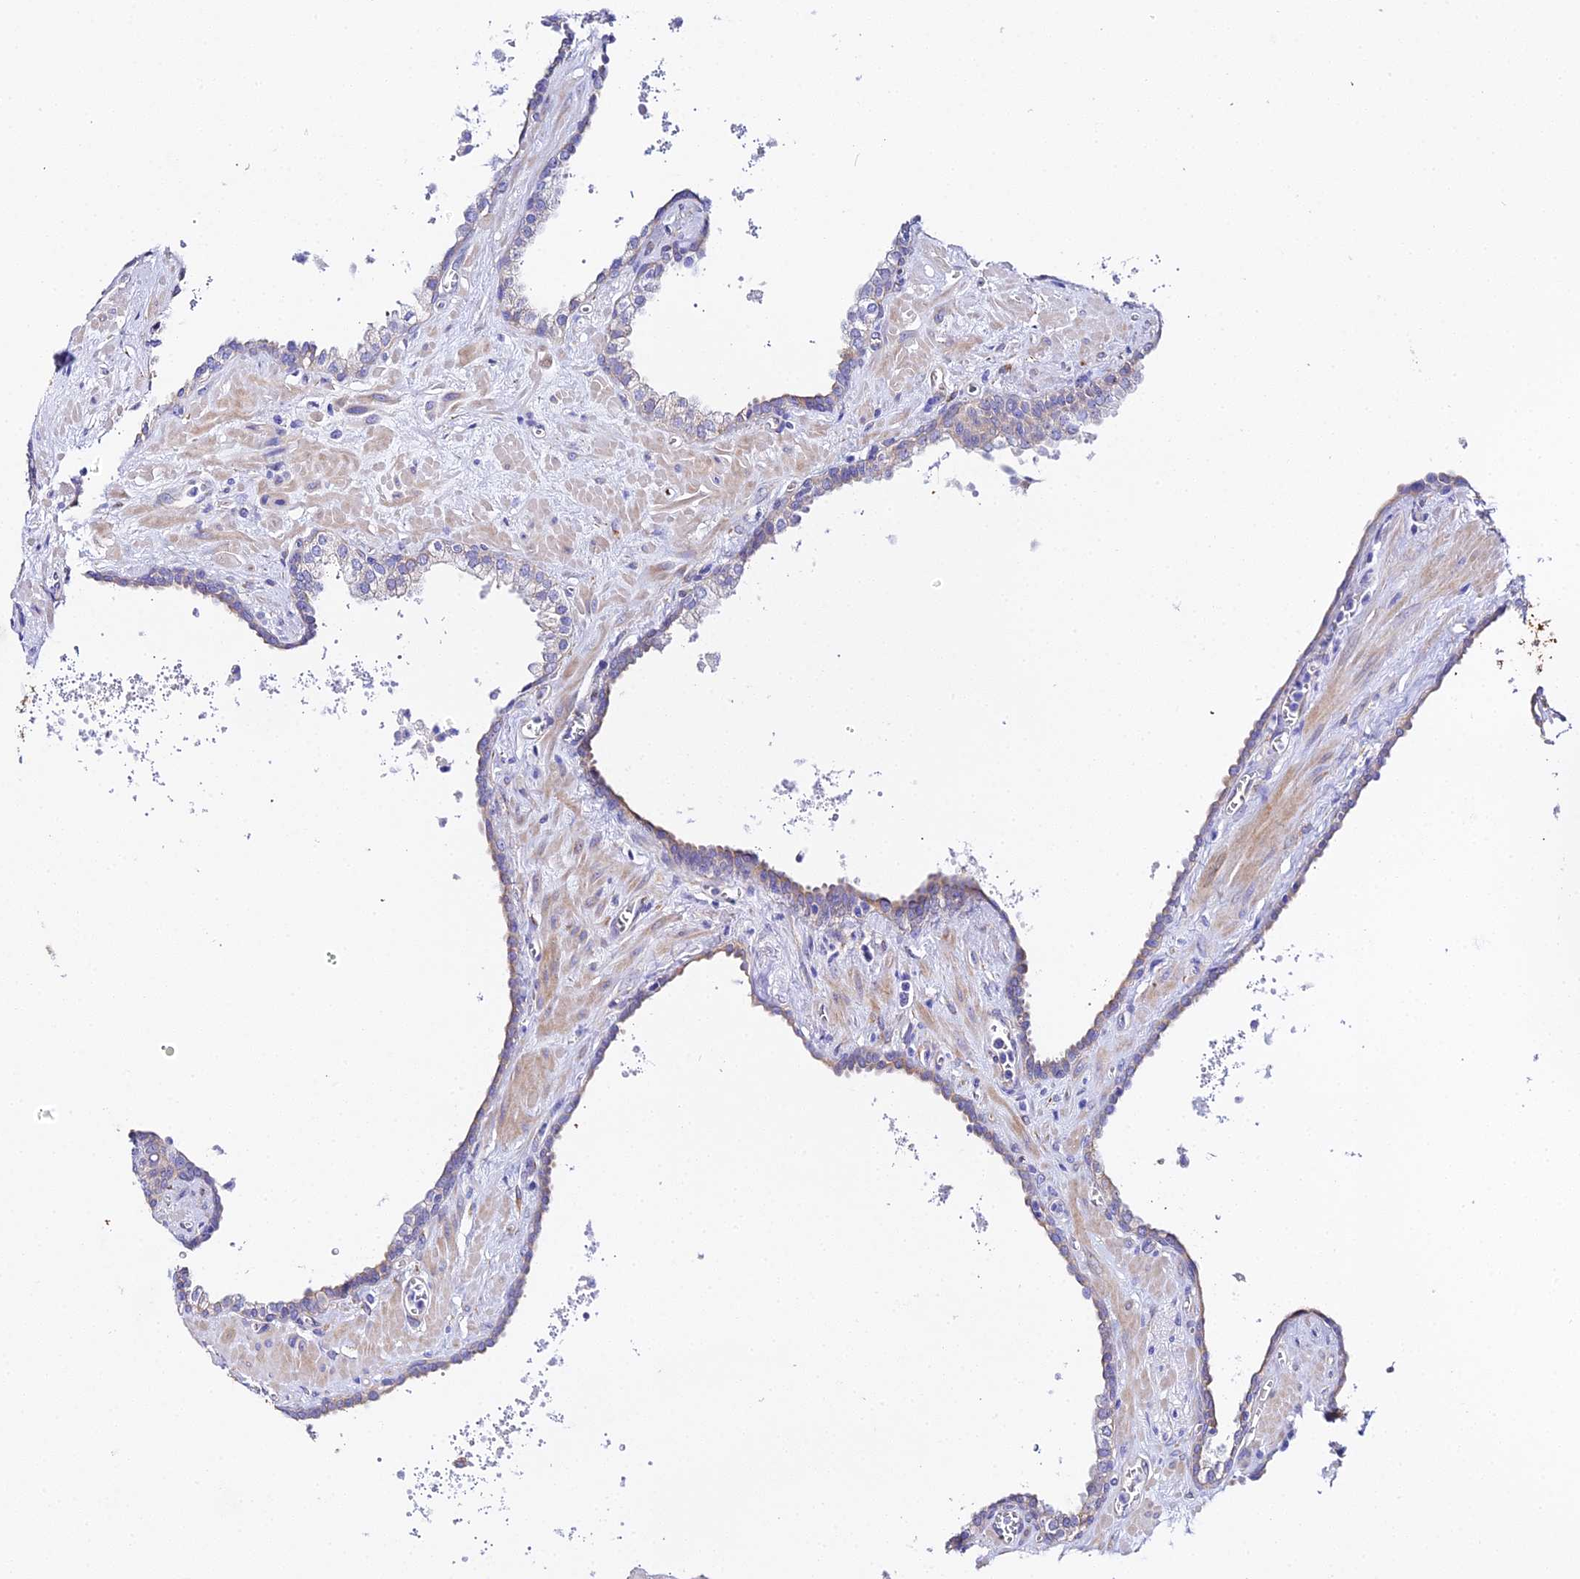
{"staining": {"intensity": "weak", "quantity": "<25%", "location": "cytoplasmic/membranous"}, "tissue": "prostate", "cell_type": "Glandular cells", "image_type": "normal", "snomed": [{"axis": "morphology", "description": "Normal tissue, NOS"}, {"axis": "topography", "description": "Prostate"}], "caption": "High power microscopy photomicrograph of an immunohistochemistry micrograph of benign prostate, revealing no significant positivity in glandular cells.", "gene": "CFAP45", "patient": {"sex": "male", "age": 60}}